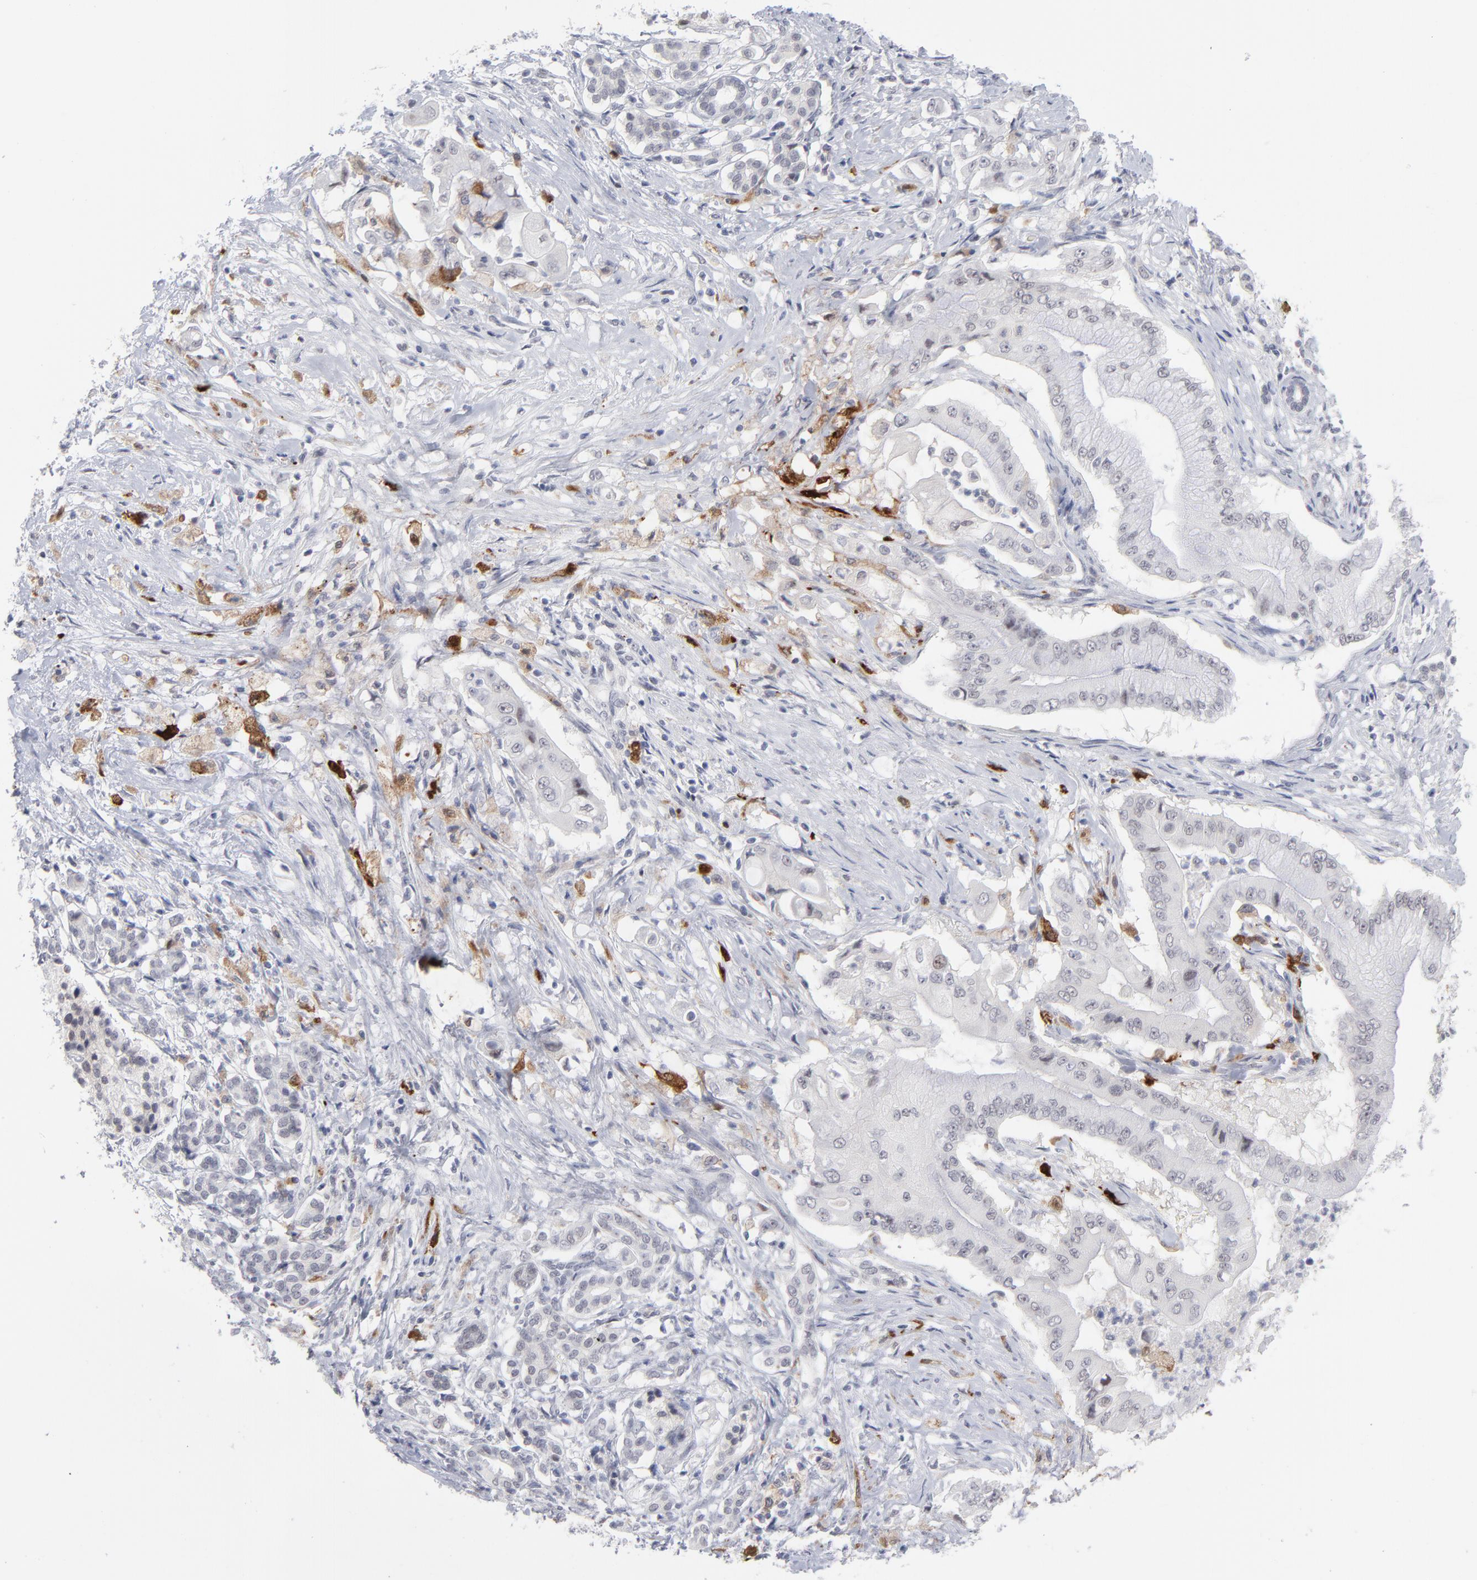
{"staining": {"intensity": "negative", "quantity": "none", "location": "none"}, "tissue": "pancreatic cancer", "cell_type": "Tumor cells", "image_type": "cancer", "snomed": [{"axis": "morphology", "description": "Adenocarcinoma, NOS"}, {"axis": "topography", "description": "Pancreas"}], "caption": "A high-resolution photomicrograph shows IHC staining of adenocarcinoma (pancreatic), which exhibits no significant expression in tumor cells. (Brightfield microscopy of DAB (3,3'-diaminobenzidine) immunohistochemistry (IHC) at high magnification).", "gene": "CCR2", "patient": {"sex": "male", "age": 62}}